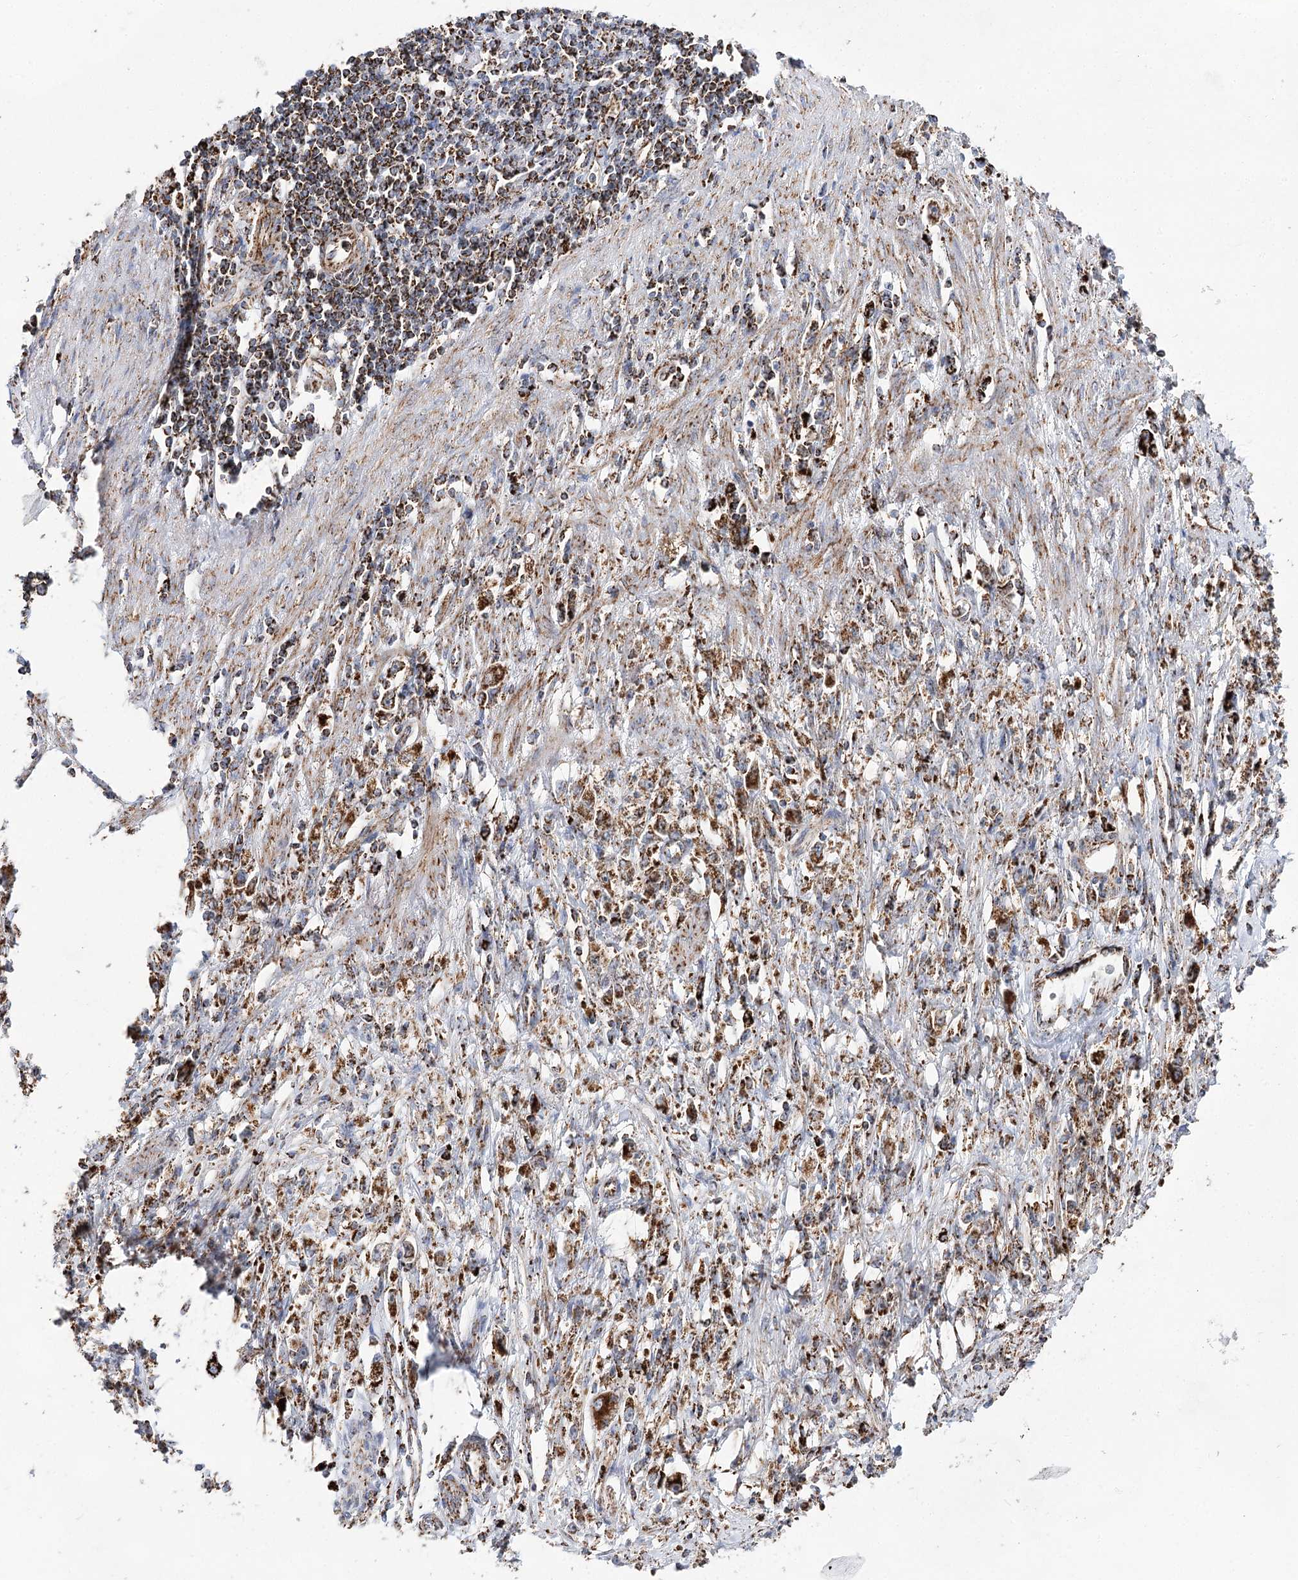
{"staining": {"intensity": "strong", "quantity": ">75%", "location": "cytoplasmic/membranous"}, "tissue": "stomach cancer", "cell_type": "Tumor cells", "image_type": "cancer", "snomed": [{"axis": "morphology", "description": "Adenocarcinoma, NOS"}, {"axis": "topography", "description": "Stomach"}], "caption": "A photomicrograph showing strong cytoplasmic/membranous positivity in about >75% of tumor cells in stomach adenocarcinoma, as visualized by brown immunohistochemical staining.", "gene": "NADK2", "patient": {"sex": "female", "age": 59}}